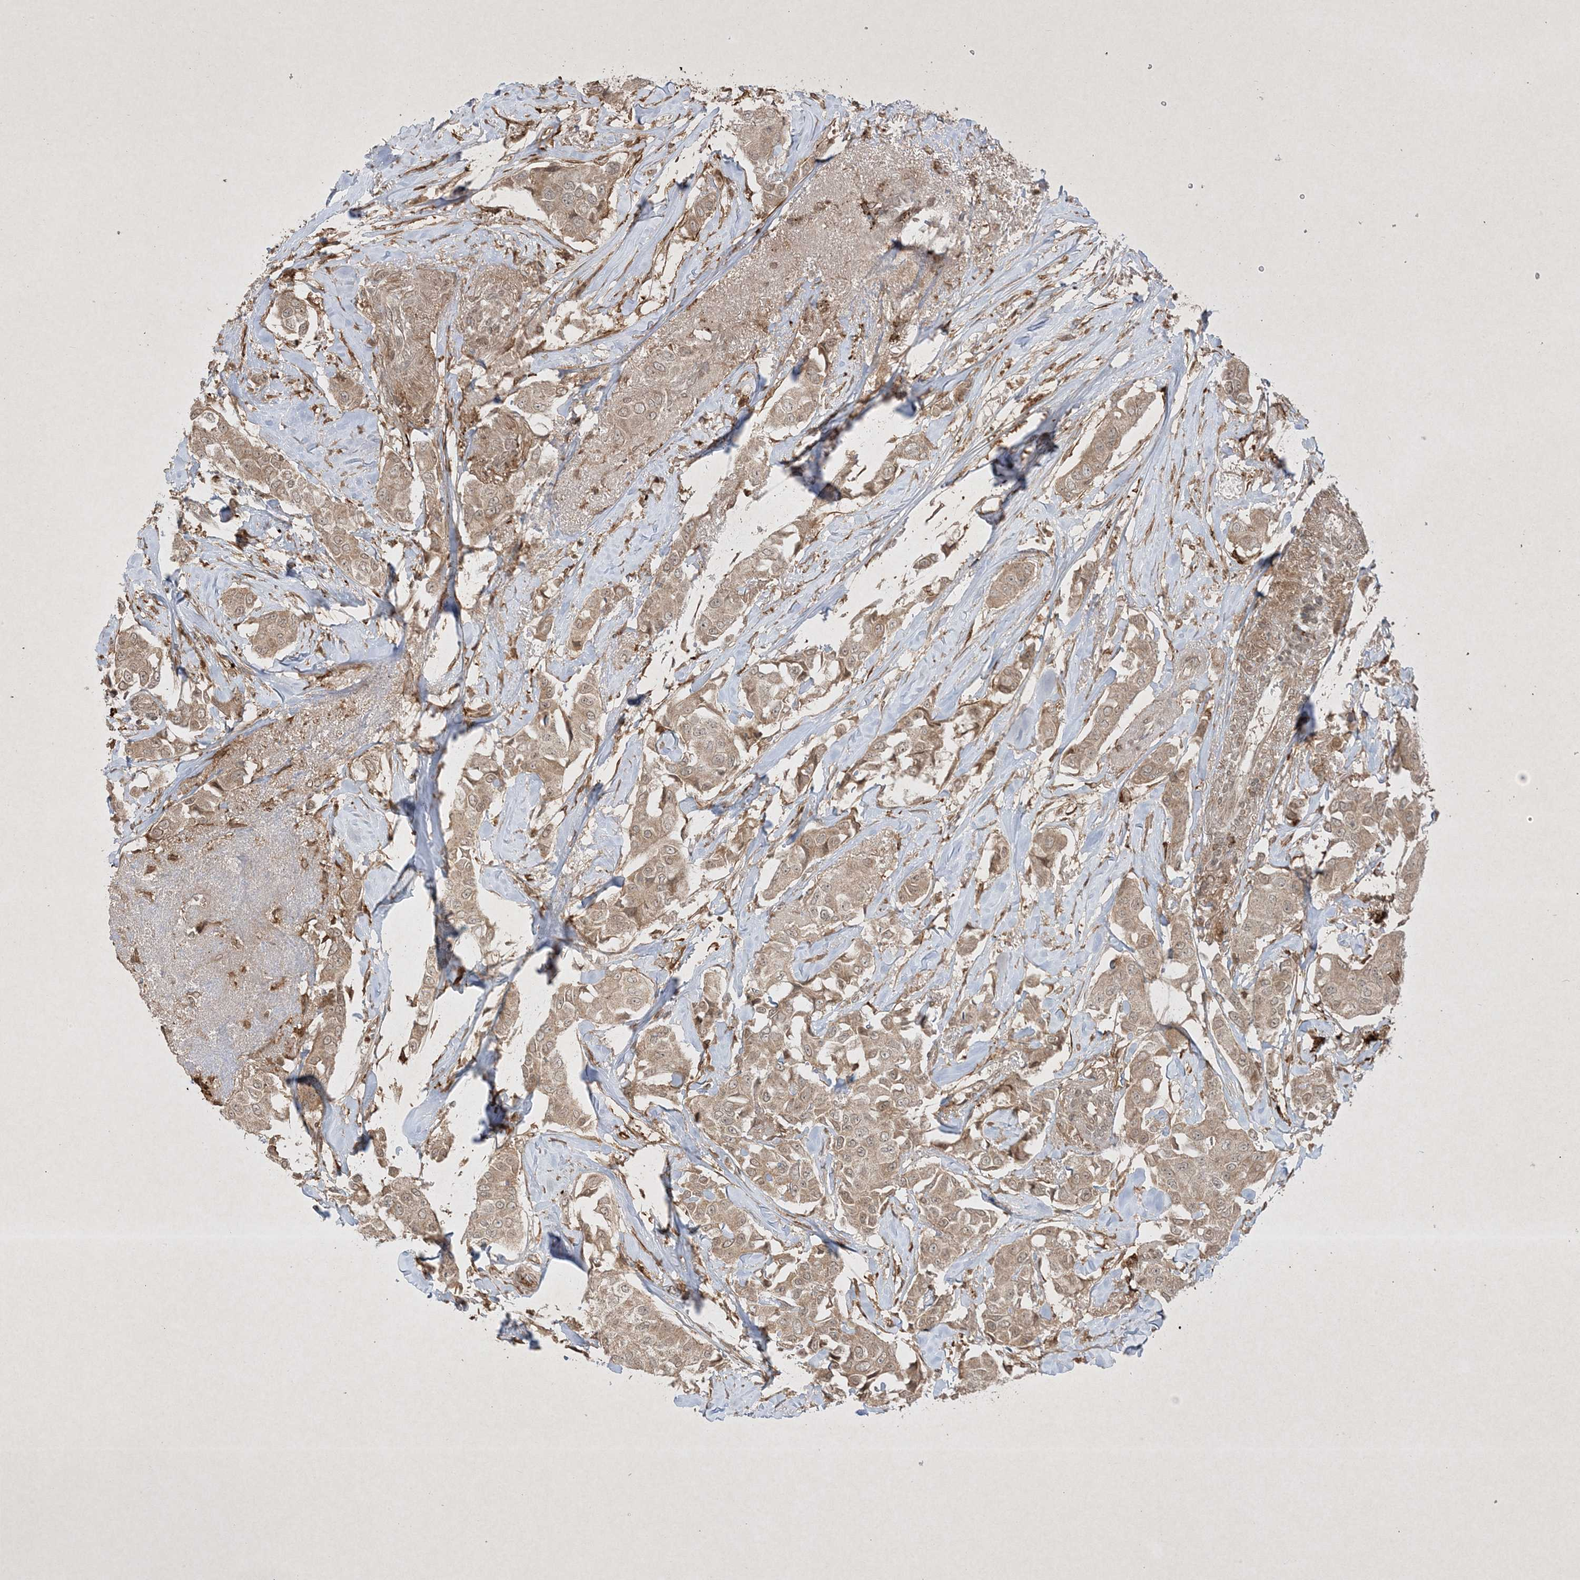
{"staining": {"intensity": "weak", "quantity": "25%-75%", "location": "cytoplasmic/membranous"}, "tissue": "breast cancer", "cell_type": "Tumor cells", "image_type": "cancer", "snomed": [{"axis": "morphology", "description": "Duct carcinoma"}, {"axis": "topography", "description": "Breast"}], "caption": "This is a photomicrograph of immunohistochemistry staining of breast infiltrating ductal carcinoma, which shows weak positivity in the cytoplasmic/membranous of tumor cells.", "gene": "PTK6", "patient": {"sex": "female", "age": 80}}